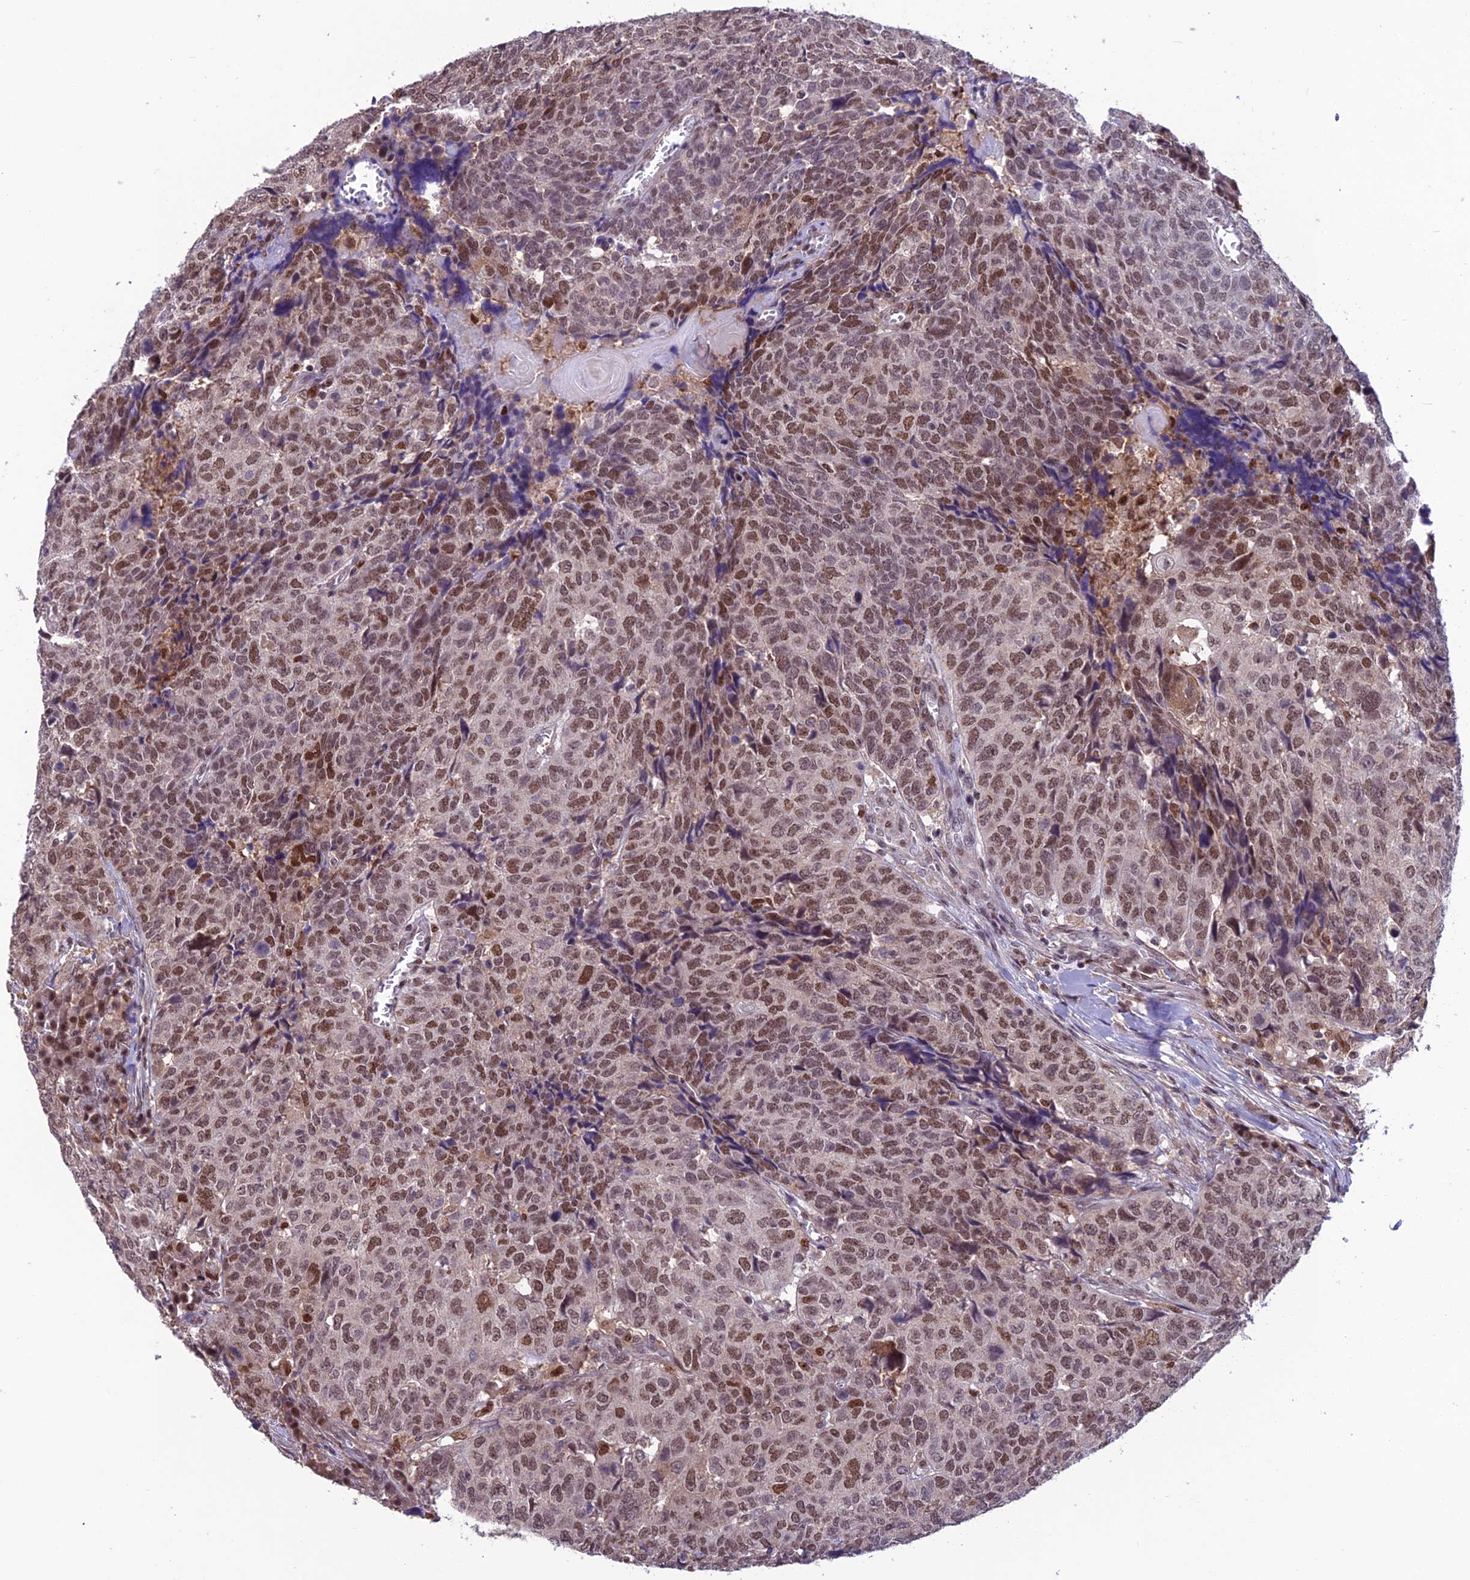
{"staining": {"intensity": "moderate", "quantity": ">75%", "location": "cytoplasmic/membranous,nuclear"}, "tissue": "head and neck cancer", "cell_type": "Tumor cells", "image_type": "cancer", "snomed": [{"axis": "morphology", "description": "Squamous cell carcinoma, NOS"}, {"axis": "topography", "description": "Head-Neck"}], "caption": "Moderate cytoplasmic/membranous and nuclear protein staining is present in approximately >75% of tumor cells in head and neck cancer (squamous cell carcinoma). (DAB = brown stain, brightfield microscopy at high magnification).", "gene": "MIS12", "patient": {"sex": "male", "age": 66}}